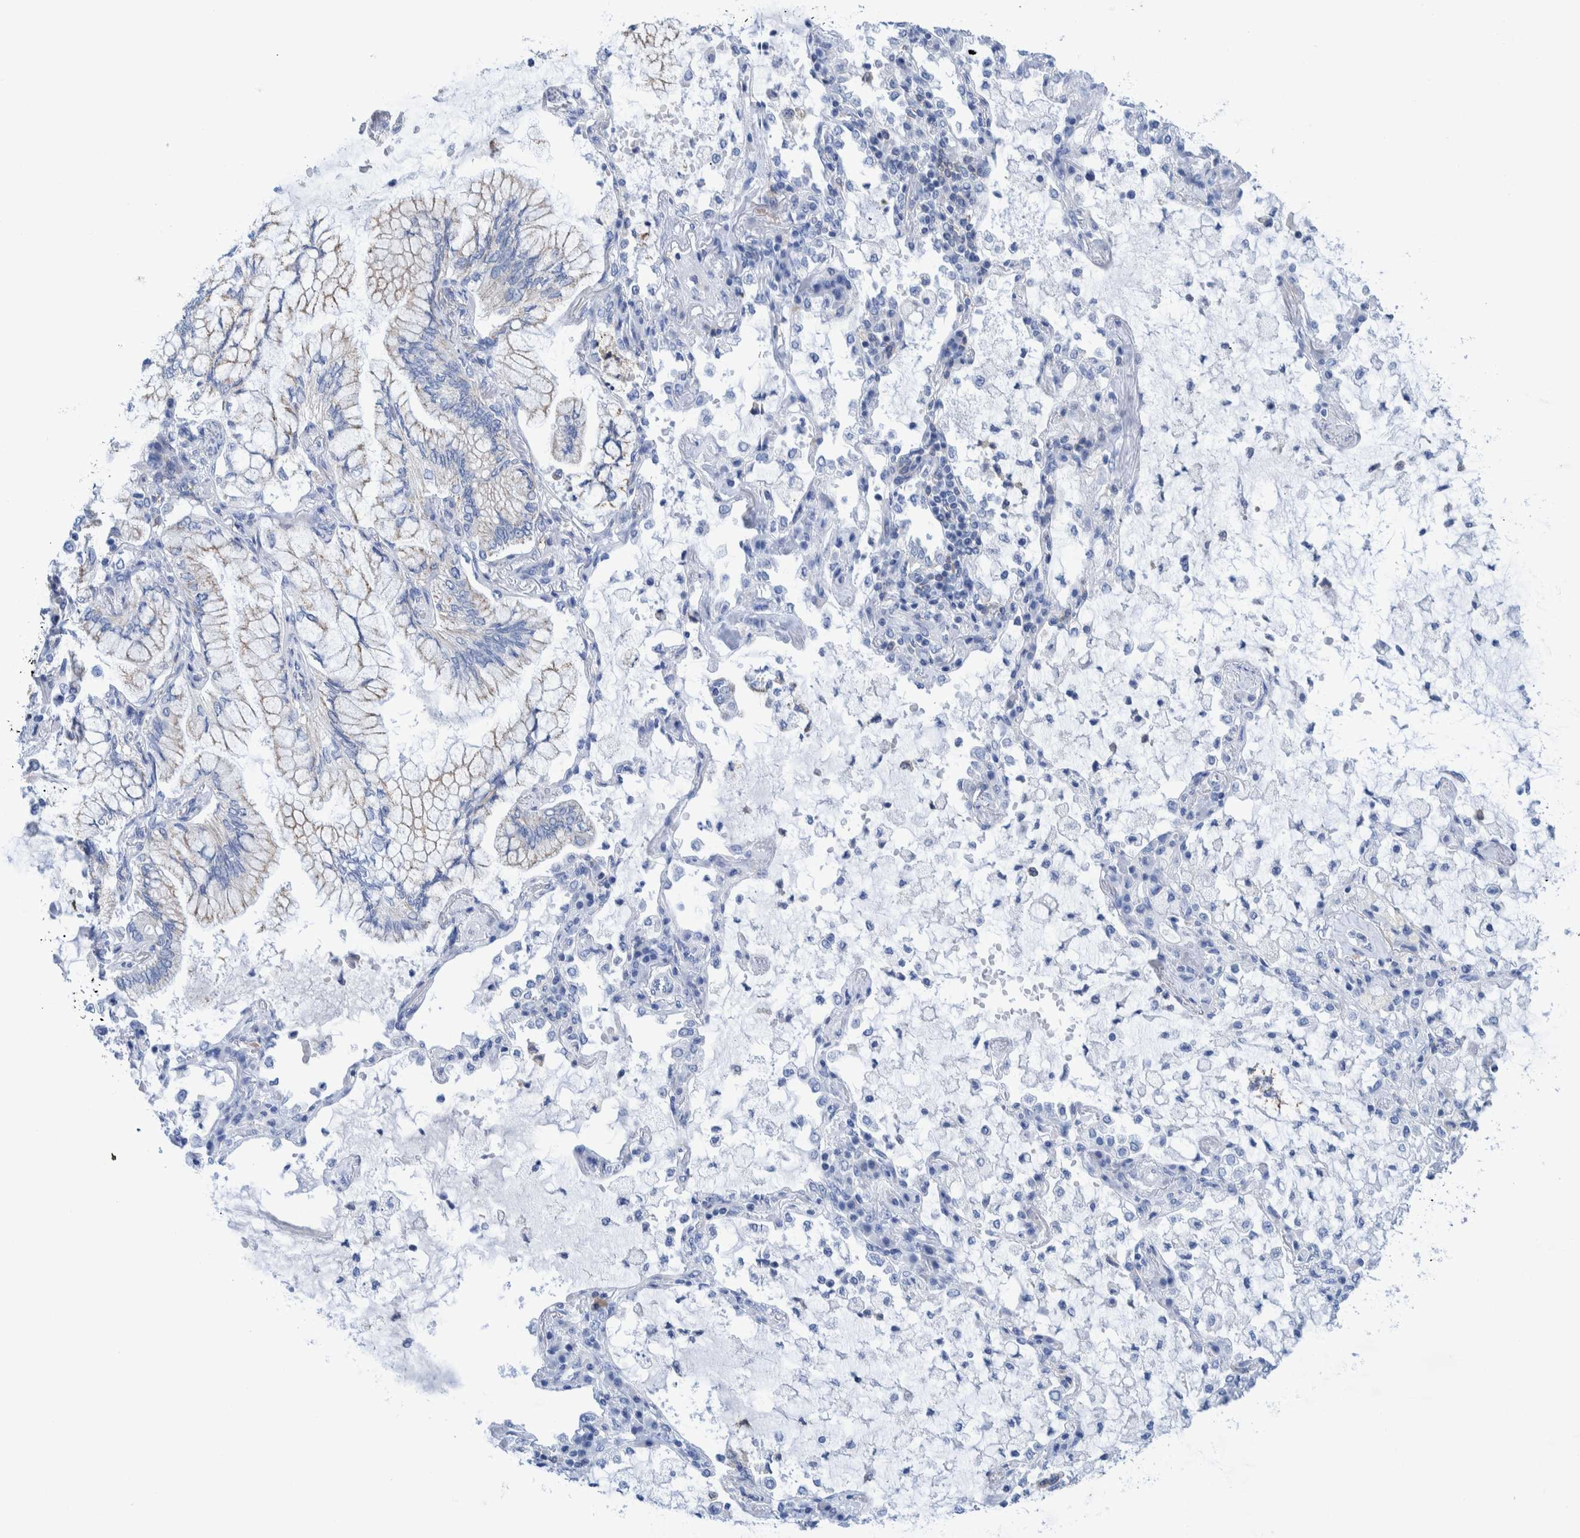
{"staining": {"intensity": "negative", "quantity": "none", "location": "none"}, "tissue": "lung cancer", "cell_type": "Tumor cells", "image_type": "cancer", "snomed": [{"axis": "morphology", "description": "Adenocarcinoma, NOS"}, {"axis": "topography", "description": "Lung"}], "caption": "Photomicrograph shows no protein staining in tumor cells of lung cancer tissue.", "gene": "KRT14", "patient": {"sex": "female", "age": 70}}